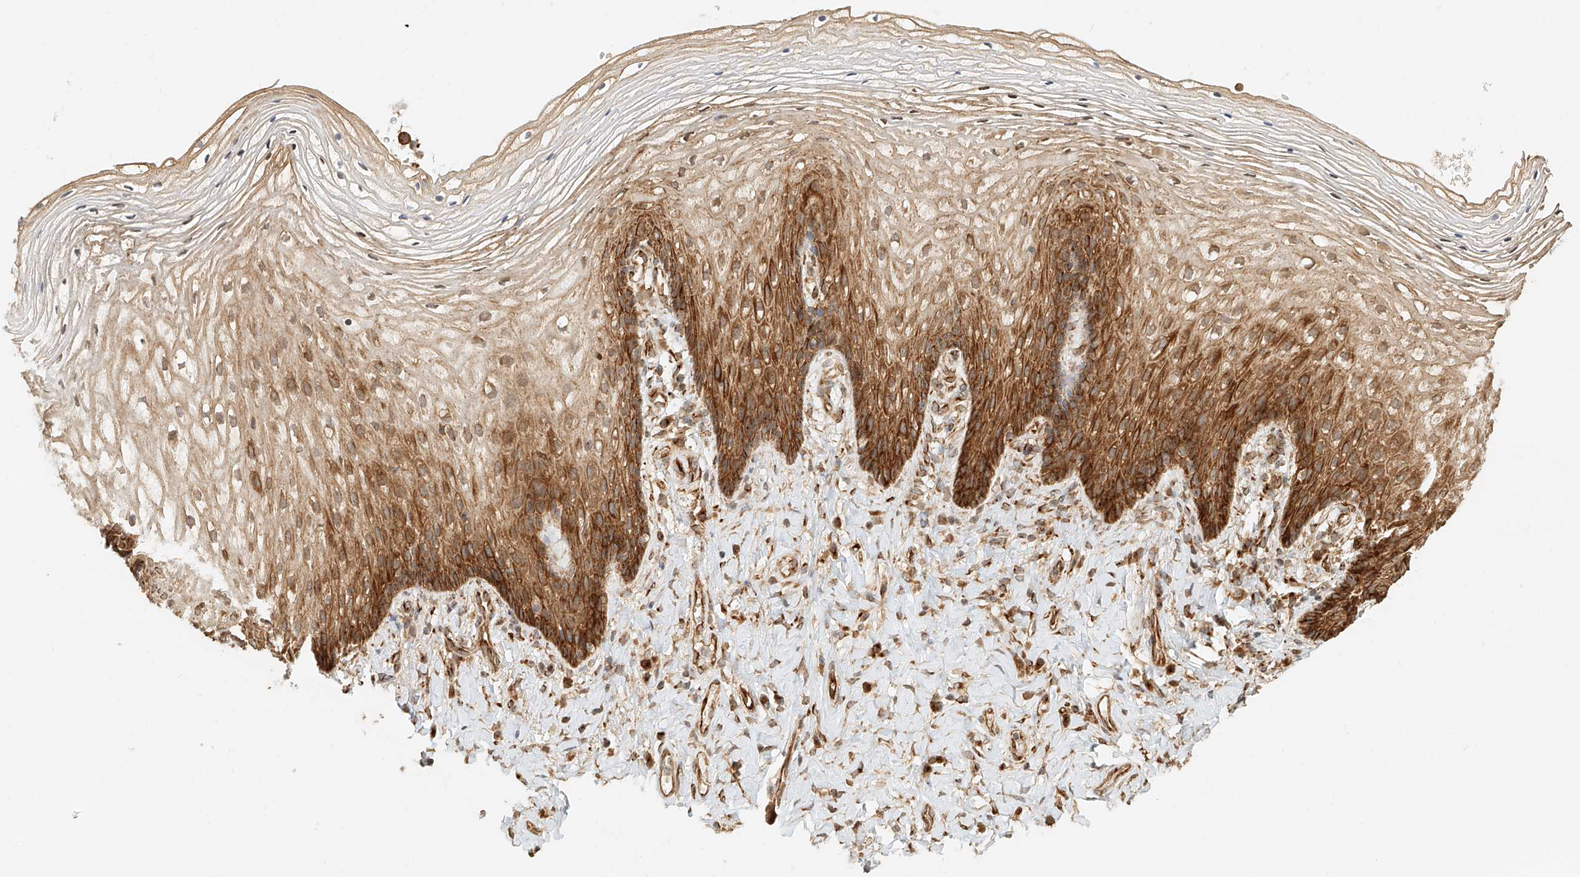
{"staining": {"intensity": "strong", "quantity": ">75%", "location": "cytoplasmic/membranous"}, "tissue": "vagina", "cell_type": "Squamous epithelial cells", "image_type": "normal", "snomed": [{"axis": "morphology", "description": "Normal tissue, NOS"}, {"axis": "topography", "description": "Vagina"}], "caption": "Approximately >75% of squamous epithelial cells in unremarkable human vagina exhibit strong cytoplasmic/membranous protein staining as visualized by brown immunohistochemical staining.", "gene": "NAP1L1", "patient": {"sex": "female", "age": 60}}